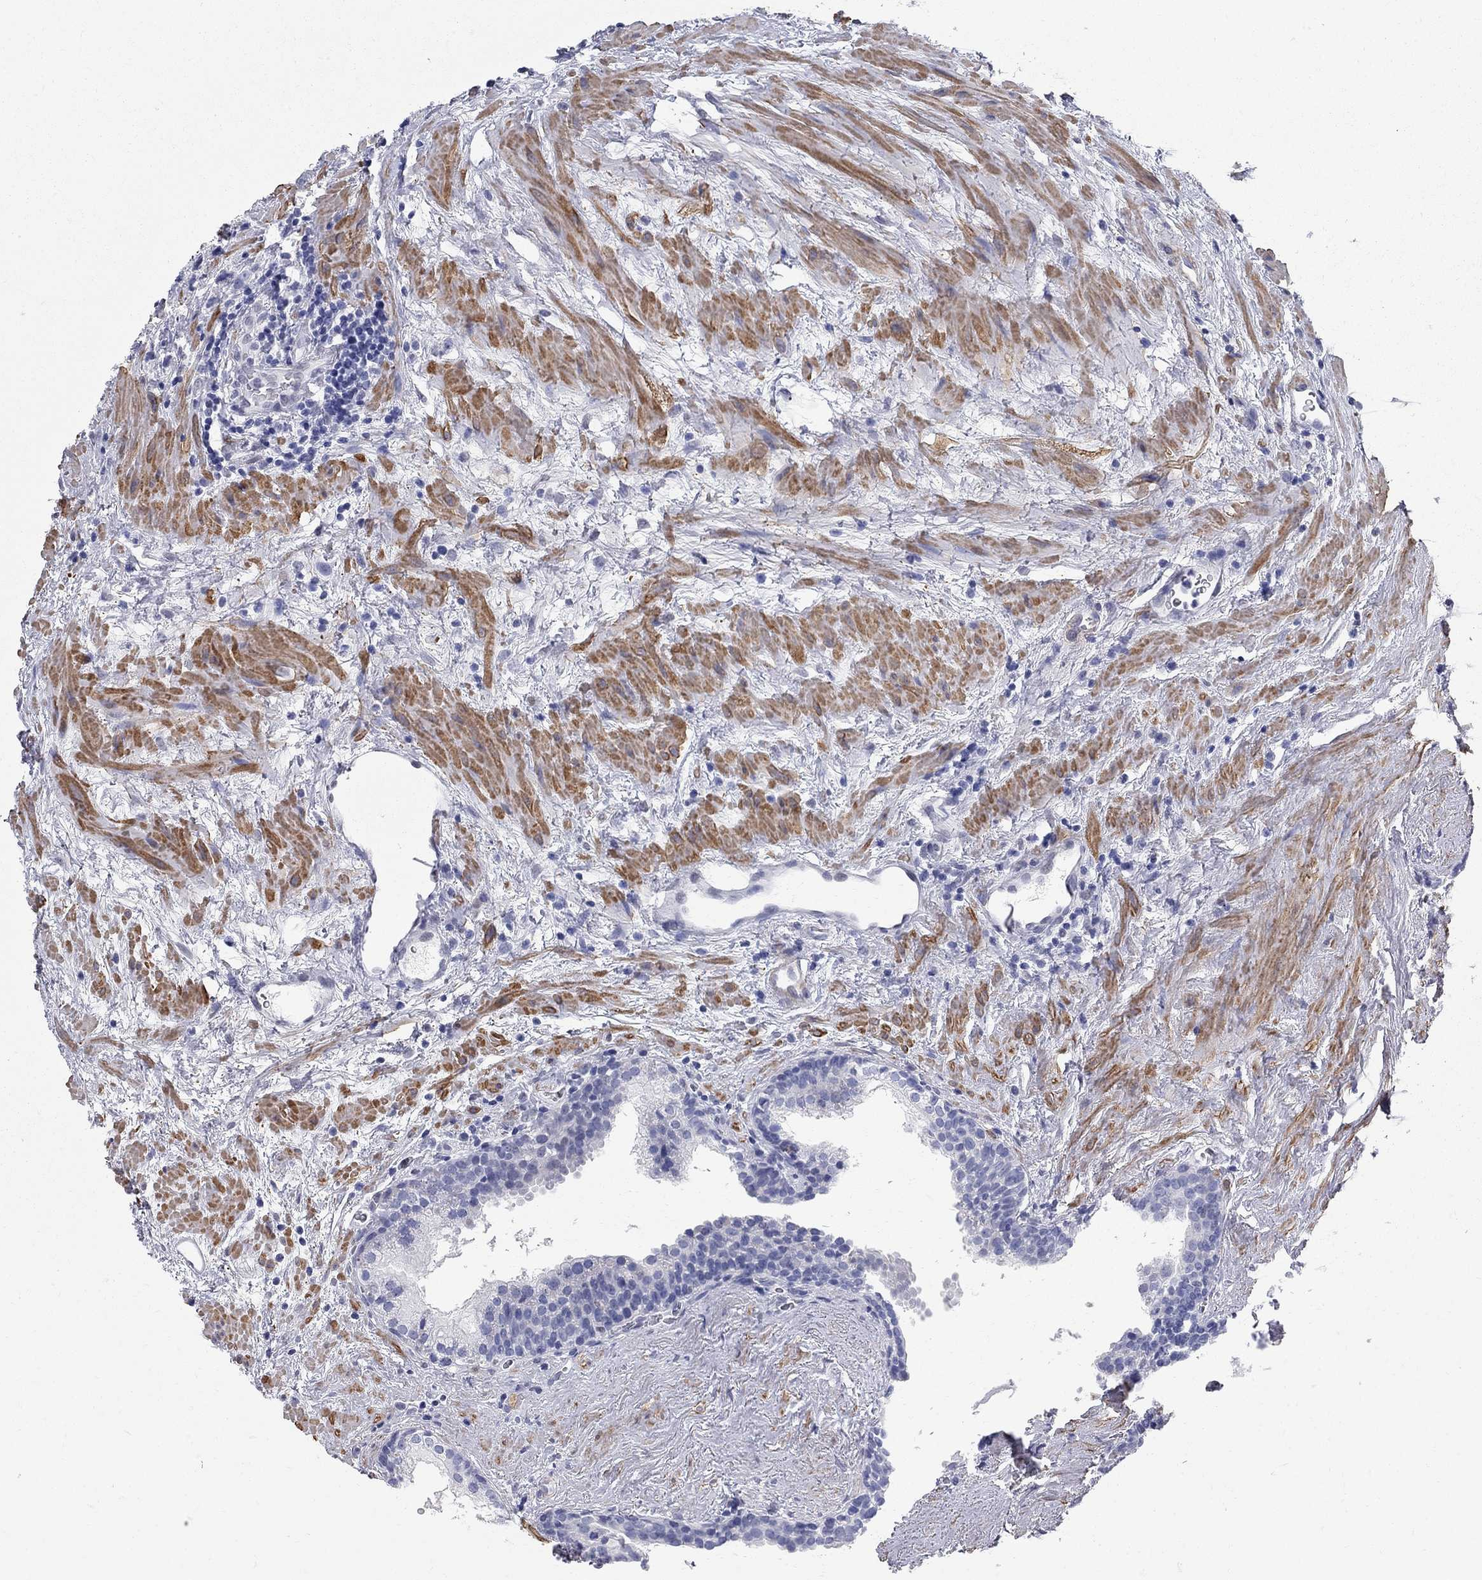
{"staining": {"intensity": "negative", "quantity": "none", "location": "none"}, "tissue": "prostate cancer", "cell_type": "Tumor cells", "image_type": "cancer", "snomed": [{"axis": "morphology", "description": "Adenocarcinoma, NOS"}, {"axis": "topography", "description": "Prostate and seminal vesicle, NOS"}], "caption": "Prostate cancer (adenocarcinoma) was stained to show a protein in brown. There is no significant expression in tumor cells.", "gene": "BPIFB1", "patient": {"sex": "male", "age": 63}}